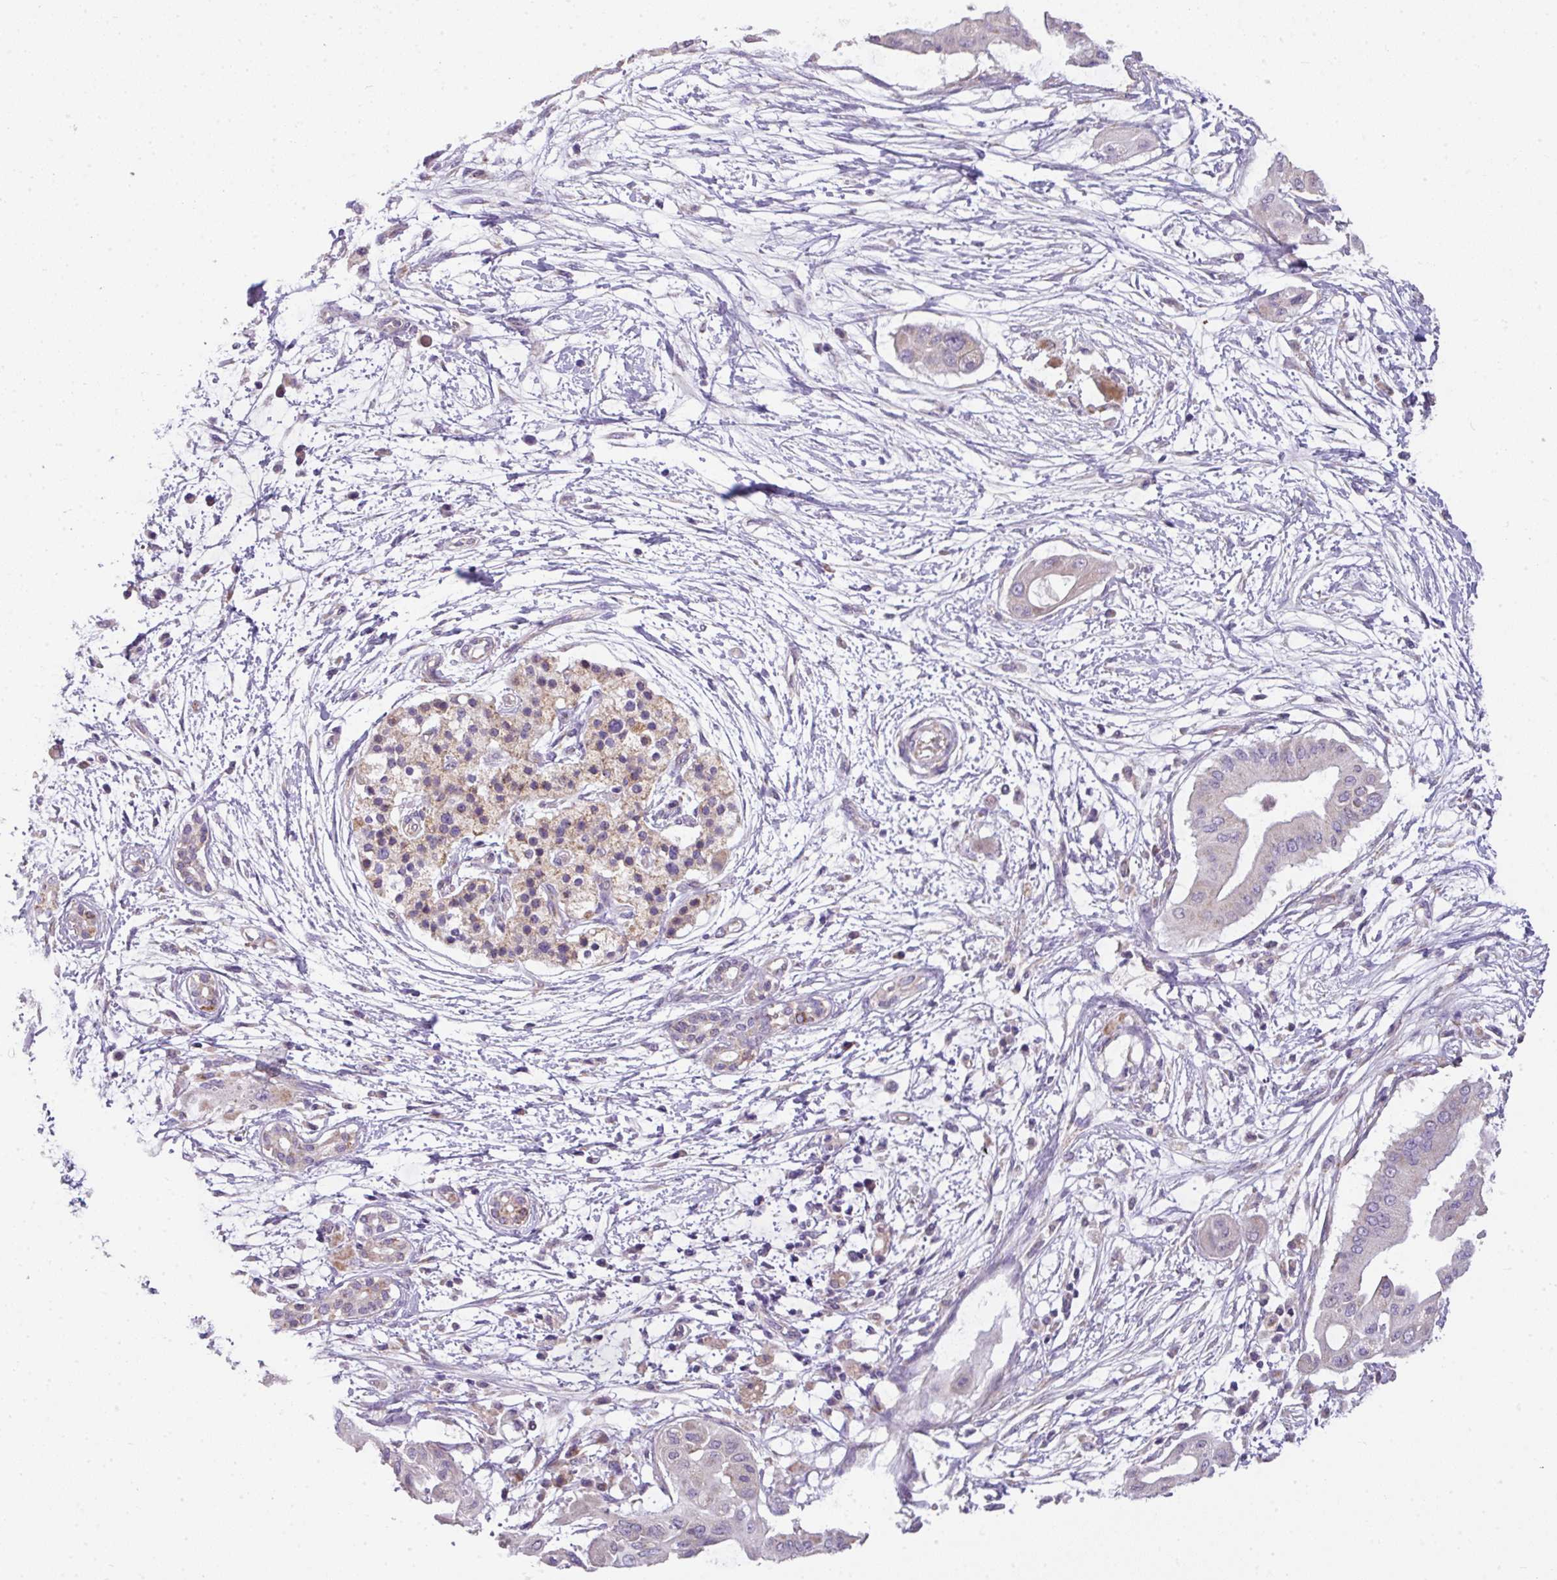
{"staining": {"intensity": "negative", "quantity": "none", "location": "none"}, "tissue": "pancreatic cancer", "cell_type": "Tumor cells", "image_type": "cancer", "snomed": [{"axis": "morphology", "description": "Adenocarcinoma, NOS"}, {"axis": "topography", "description": "Pancreas"}], "caption": "The immunohistochemistry histopathology image has no significant expression in tumor cells of adenocarcinoma (pancreatic) tissue. The staining was performed using DAB (3,3'-diaminobenzidine) to visualize the protein expression in brown, while the nuclei were stained in blue with hematoxylin (Magnification: 20x).", "gene": "PALS2", "patient": {"sex": "male", "age": 68}}